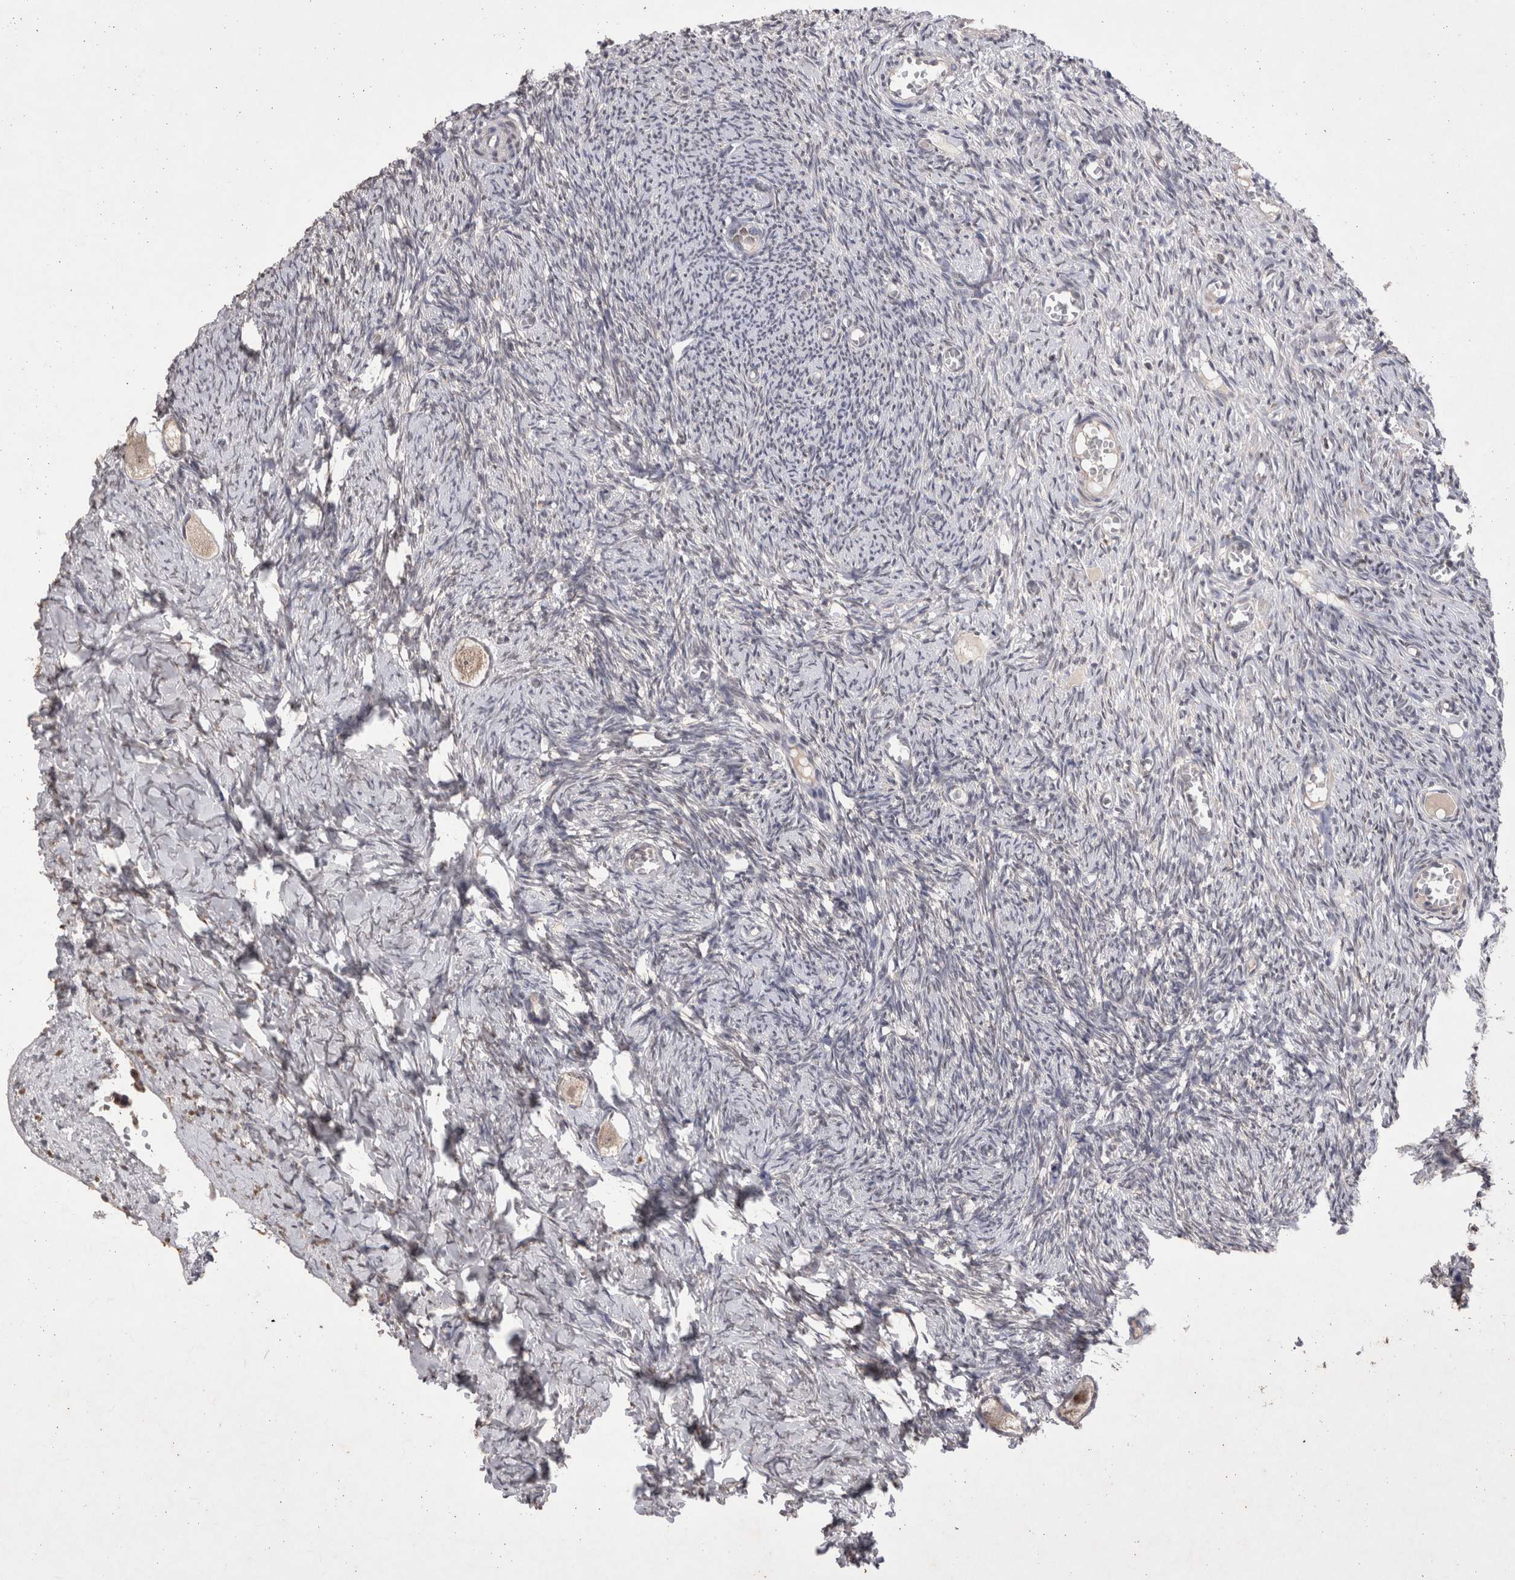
{"staining": {"intensity": "weak", "quantity": ">75%", "location": "cytoplasmic/membranous,nuclear"}, "tissue": "ovary", "cell_type": "Follicle cells", "image_type": "normal", "snomed": [{"axis": "morphology", "description": "Normal tissue, NOS"}, {"axis": "topography", "description": "Ovary"}], "caption": "Ovary stained with immunohistochemistry exhibits weak cytoplasmic/membranous,nuclear staining in about >75% of follicle cells. (Stains: DAB (3,3'-diaminobenzidine) in brown, nuclei in blue, Microscopy: brightfield microscopy at high magnification).", "gene": "GRK5", "patient": {"sex": "female", "age": 27}}